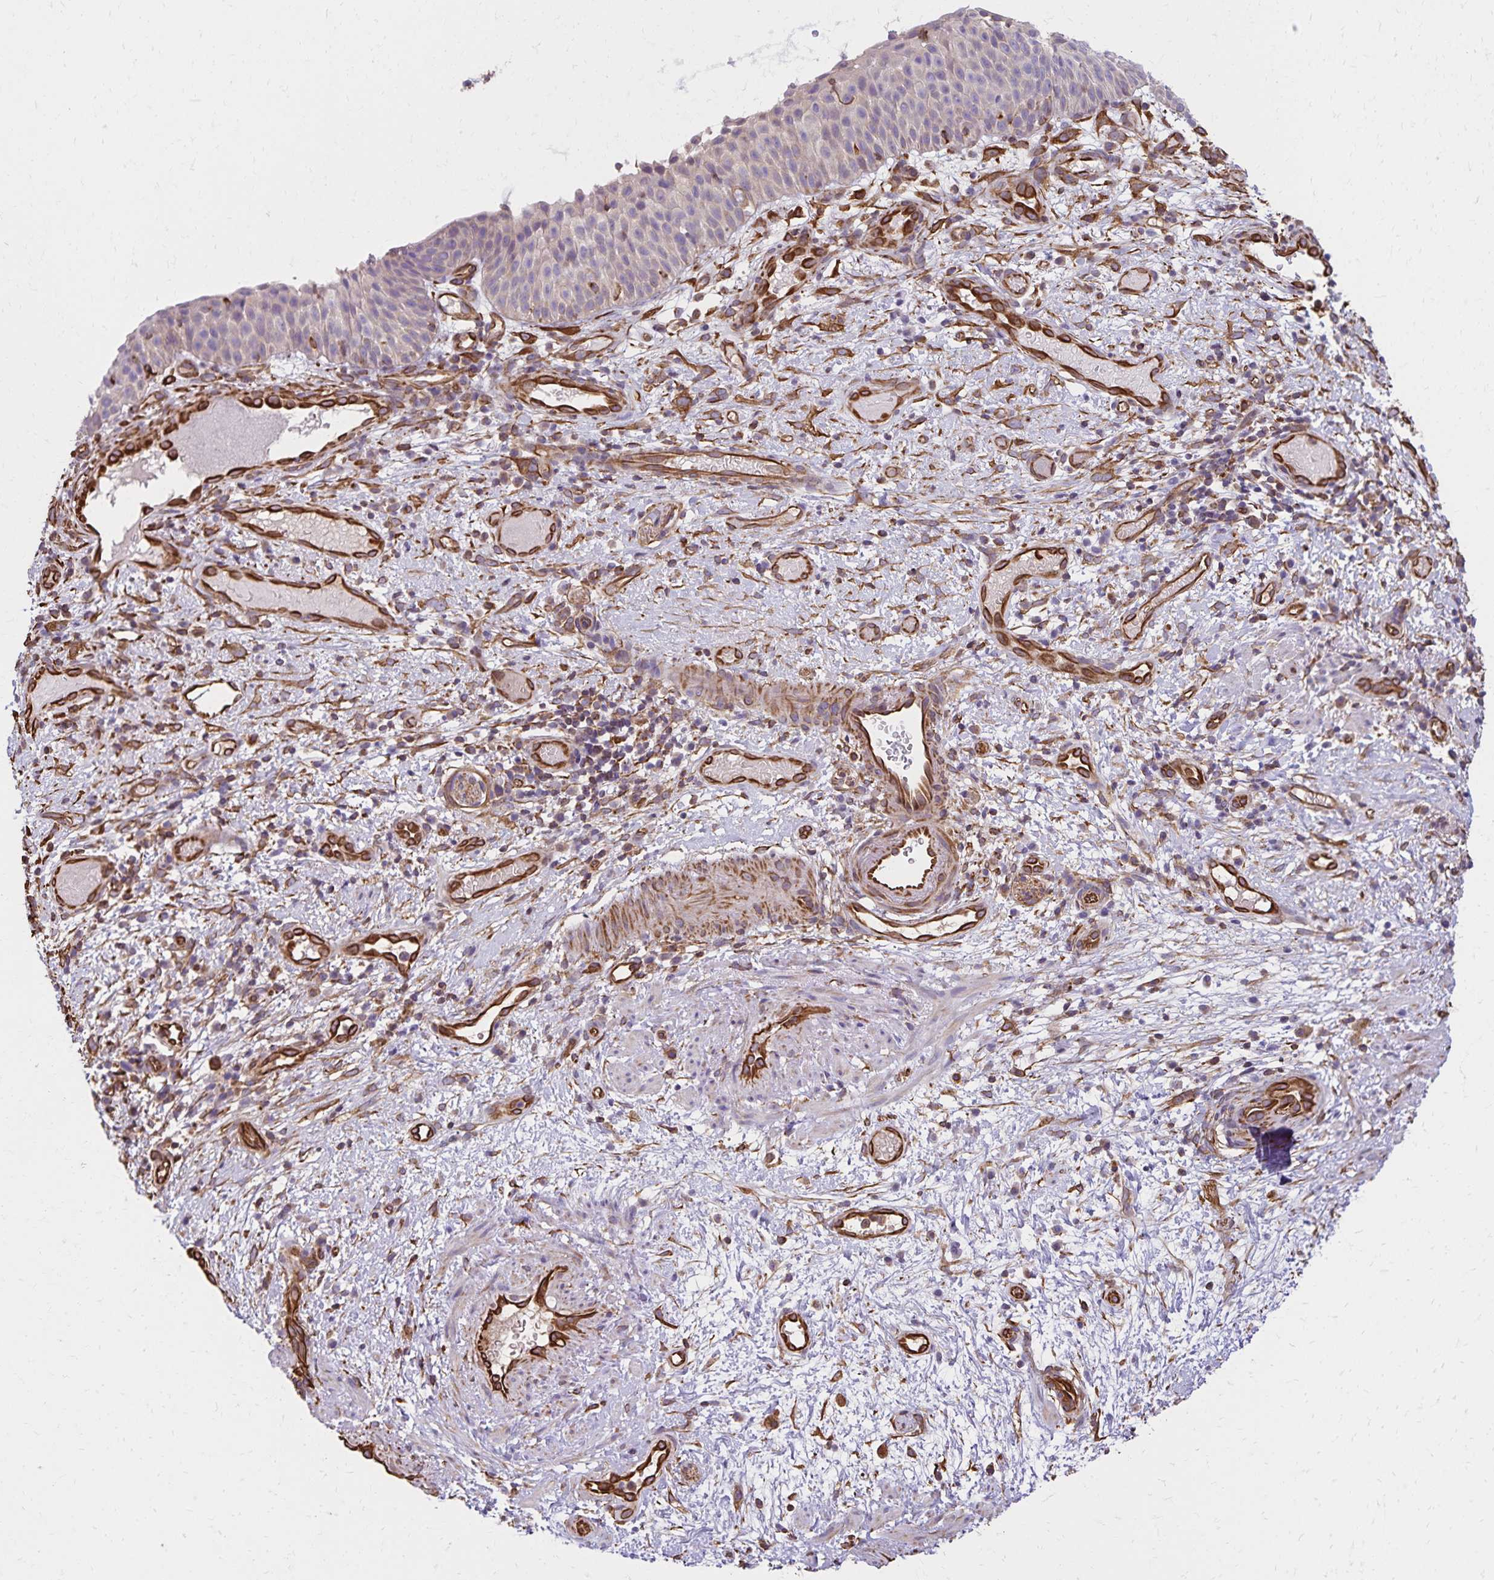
{"staining": {"intensity": "negative", "quantity": "none", "location": "none"}, "tissue": "nasopharynx", "cell_type": "Respiratory epithelial cells", "image_type": "normal", "snomed": [{"axis": "morphology", "description": "Normal tissue, NOS"}, {"axis": "morphology", "description": "Inflammation, NOS"}, {"axis": "topography", "description": "Nasopharynx"}], "caption": "Respiratory epithelial cells show no significant protein positivity in normal nasopharynx. (Immunohistochemistry, brightfield microscopy, high magnification).", "gene": "TRPV6", "patient": {"sex": "male", "age": 54}}